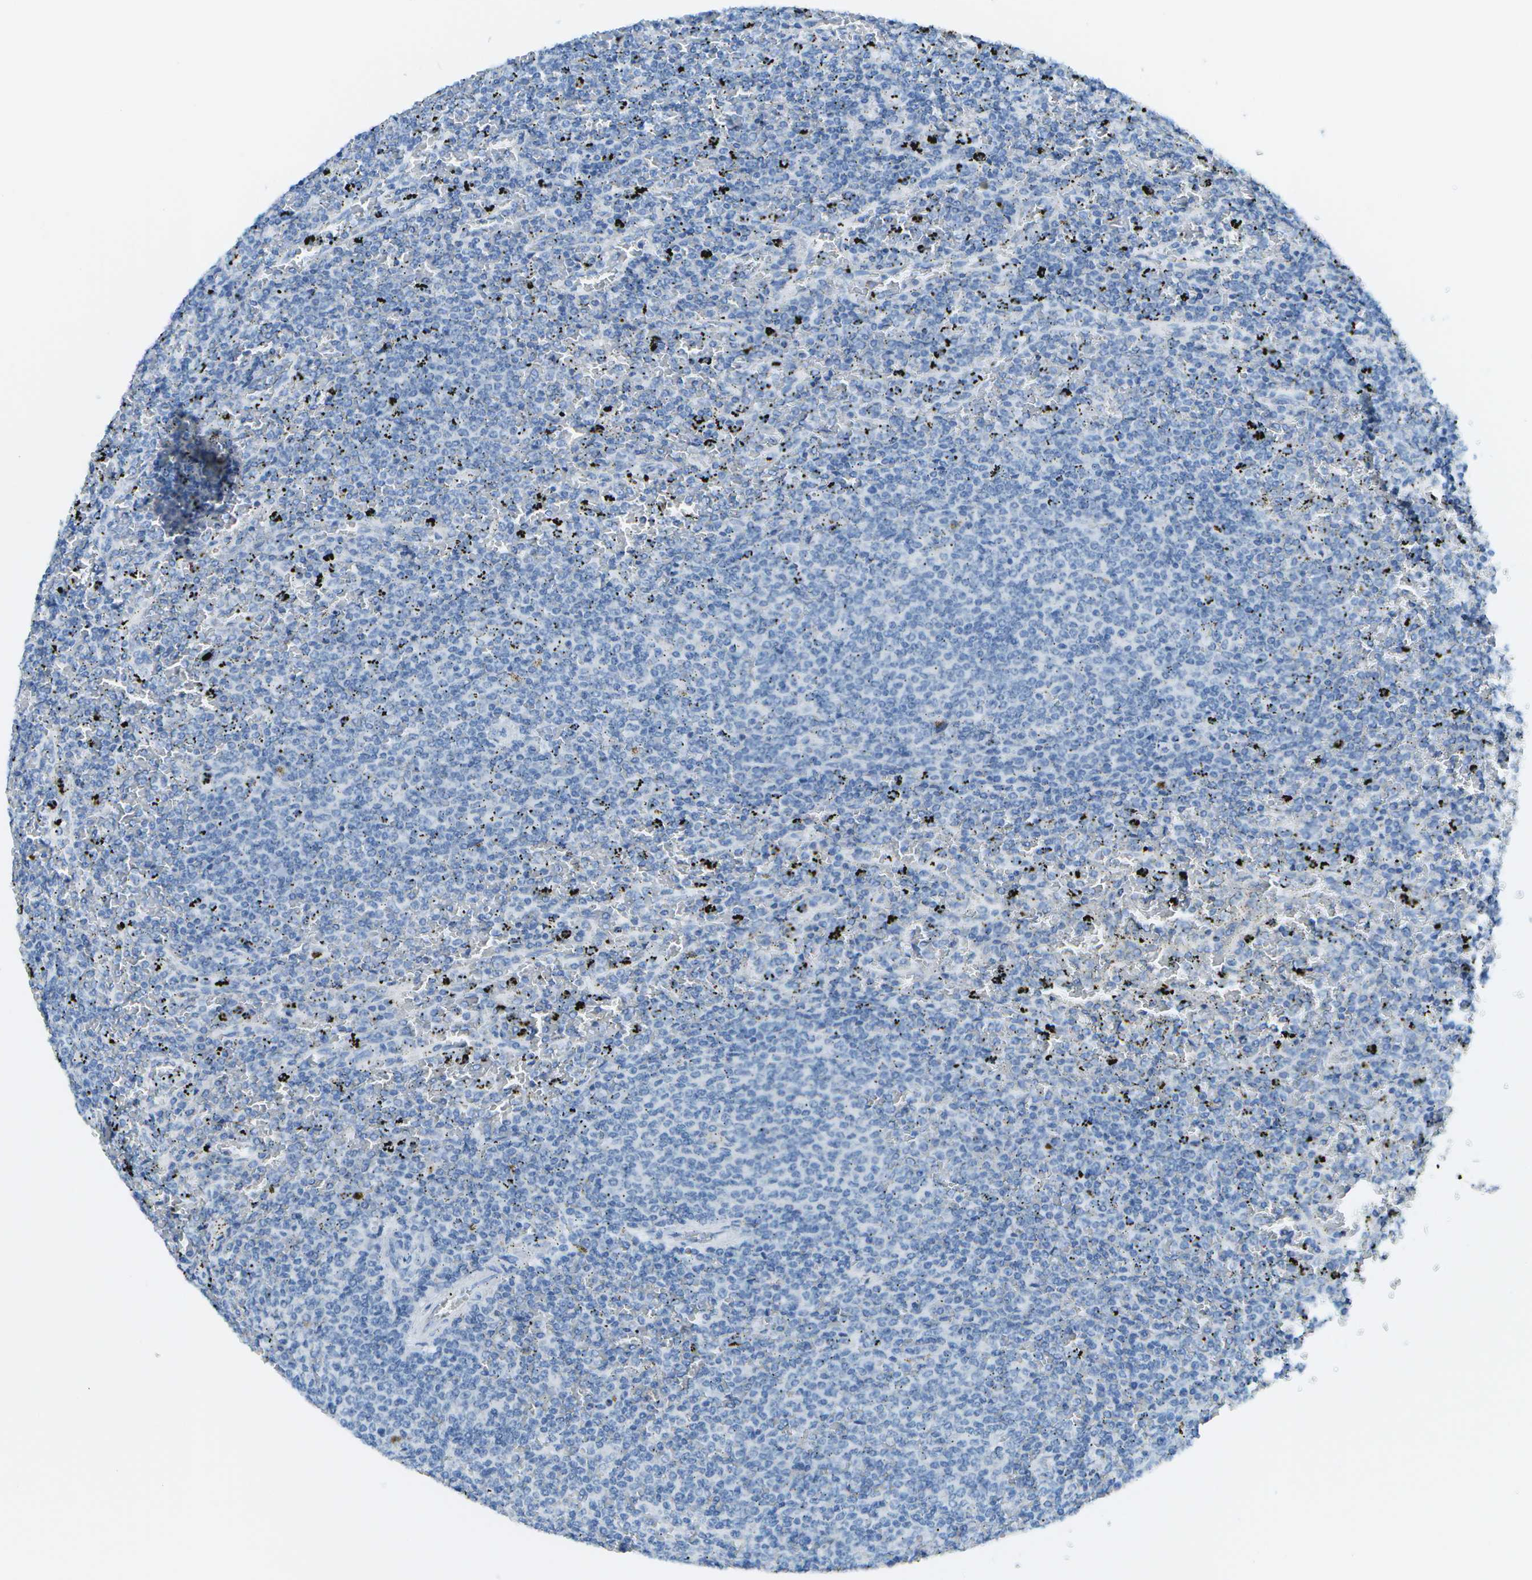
{"staining": {"intensity": "negative", "quantity": "none", "location": "none"}, "tissue": "lymphoma", "cell_type": "Tumor cells", "image_type": "cancer", "snomed": [{"axis": "morphology", "description": "Malignant lymphoma, non-Hodgkin's type, Low grade"}, {"axis": "topography", "description": "Spleen"}], "caption": "Immunohistochemical staining of lymphoma shows no significant expression in tumor cells.", "gene": "C1S", "patient": {"sex": "female", "age": 77}}